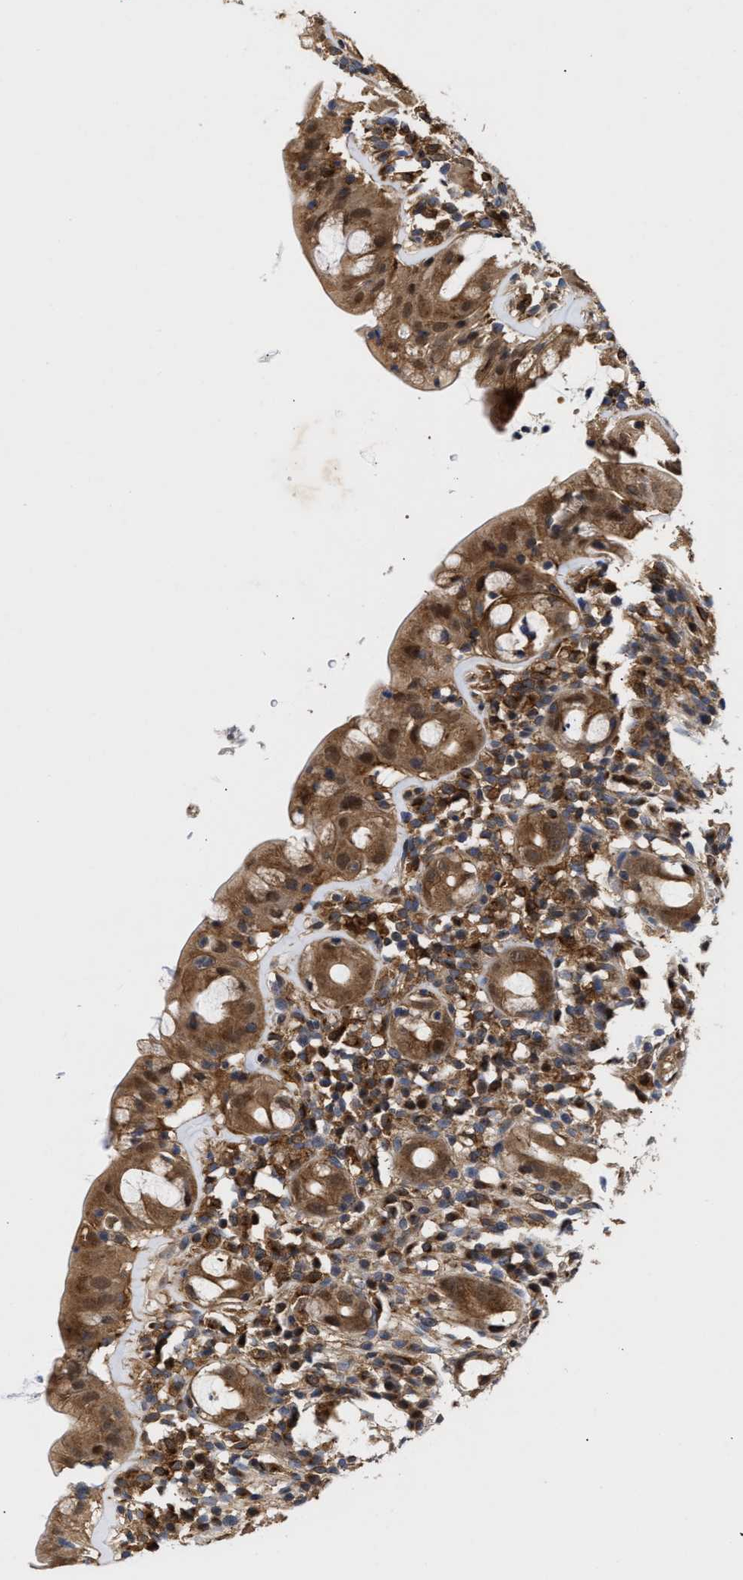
{"staining": {"intensity": "strong", "quantity": ">75%", "location": "cytoplasmic/membranous"}, "tissue": "rectum", "cell_type": "Glandular cells", "image_type": "normal", "snomed": [{"axis": "morphology", "description": "Normal tissue, NOS"}, {"axis": "topography", "description": "Rectum"}], "caption": "A high amount of strong cytoplasmic/membranous expression is seen in about >75% of glandular cells in benign rectum. Immunohistochemistry stains the protein of interest in brown and the nuclei are stained blue.", "gene": "CLIP2", "patient": {"sex": "male", "age": 44}}